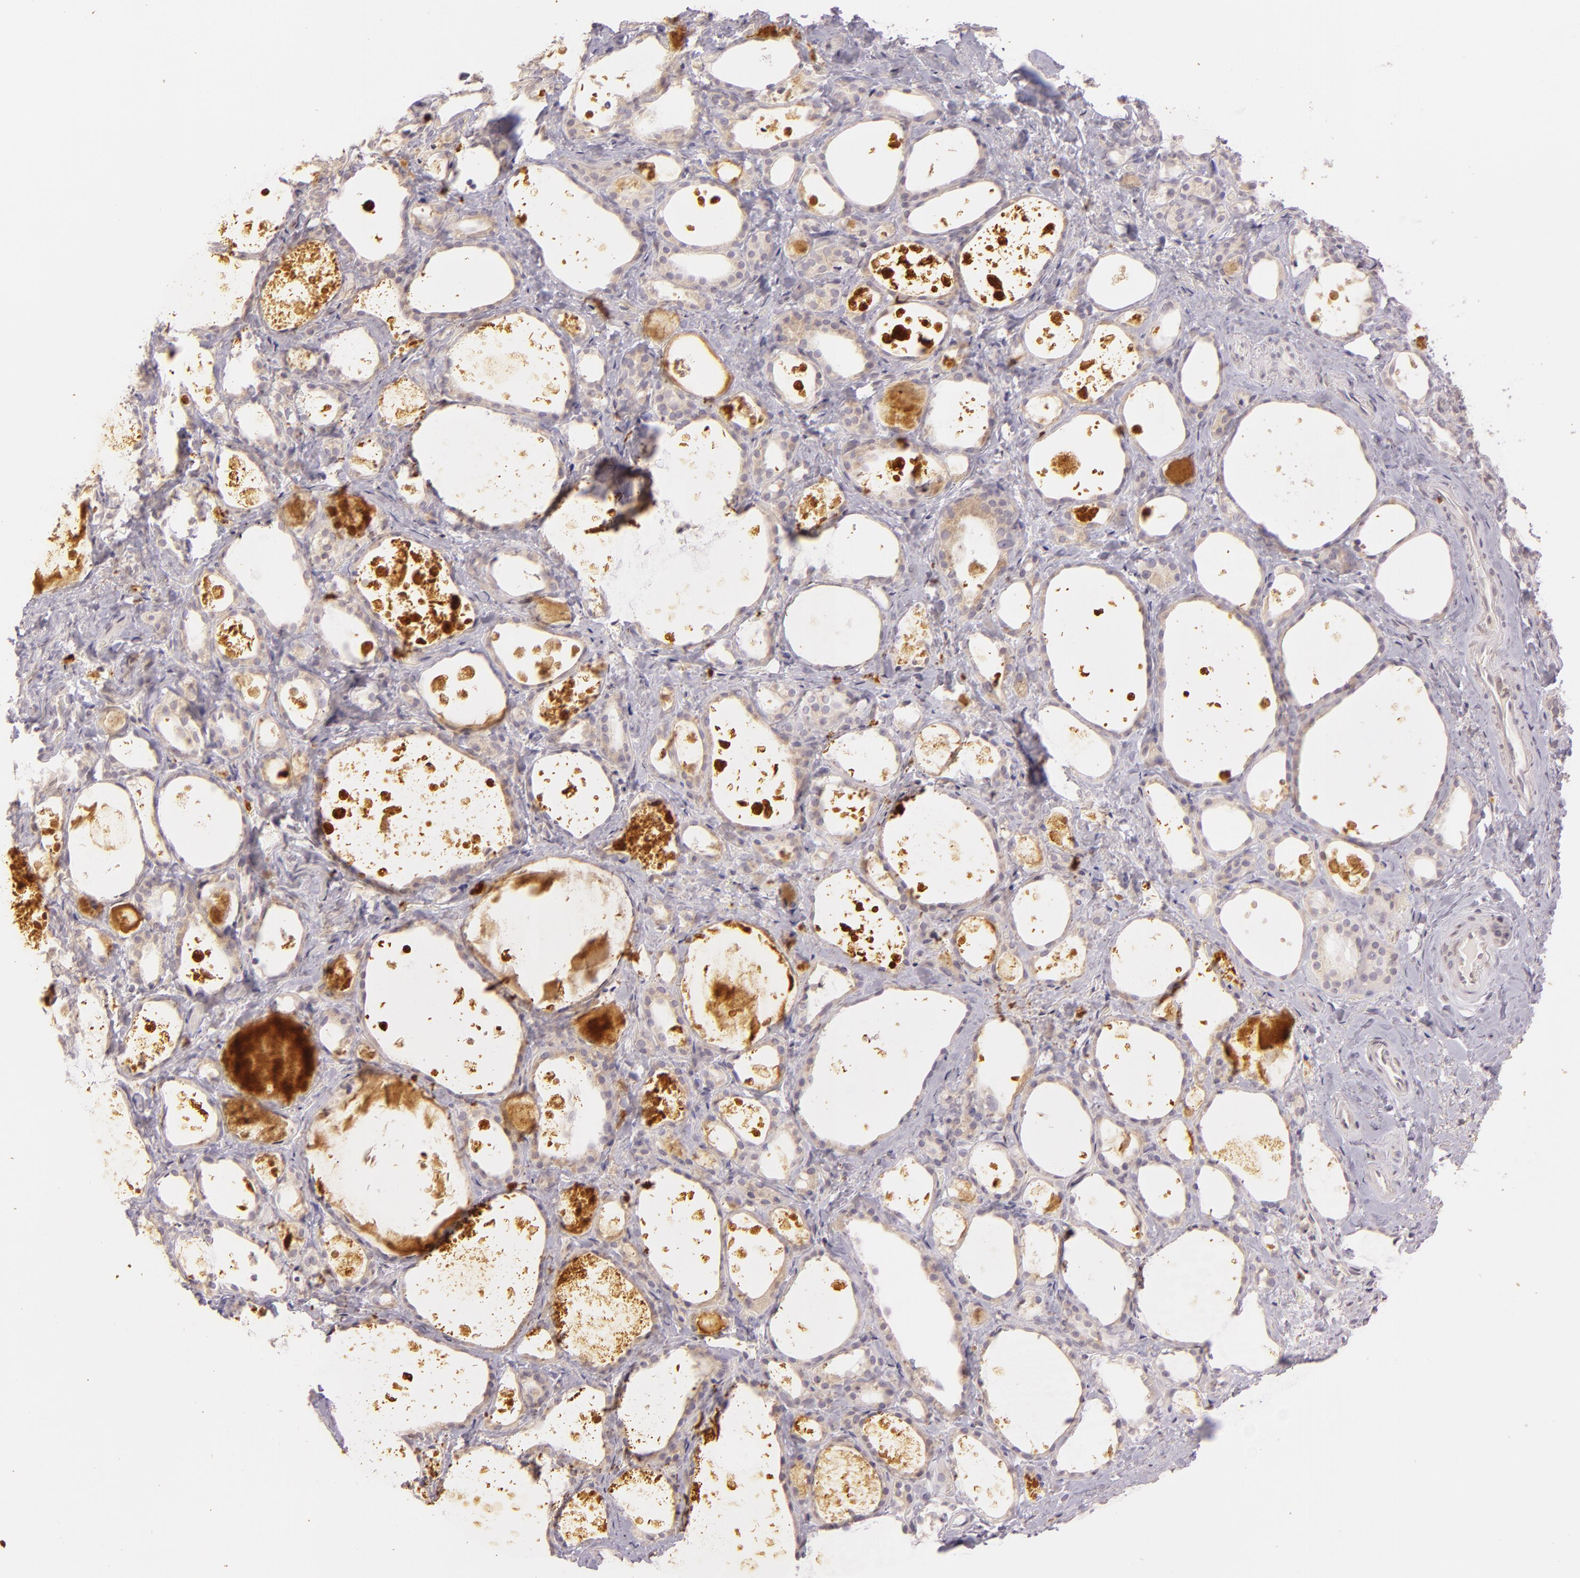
{"staining": {"intensity": "weak", "quantity": ">75%", "location": "cytoplasmic/membranous"}, "tissue": "thyroid gland", "cell_type": "Glandular cells", "image_type": "normal", "snomed": [{"axis": "morphology", "description": "Normal tissue, NOS"}, {"axis": "topography", "description": "Thyroid gland"}], "caption": "Glandular cells demonstrate weak cytoplasmic/membranous expression in about >75% of cells in unremarkable thyroid gland. The protein is stained brown, and the nuclei are stained in blue (DAB IHC with brightfield microscopy, high magnification).", "gene": "LGMN", "patient": {"sex": "female", "age": 75}}